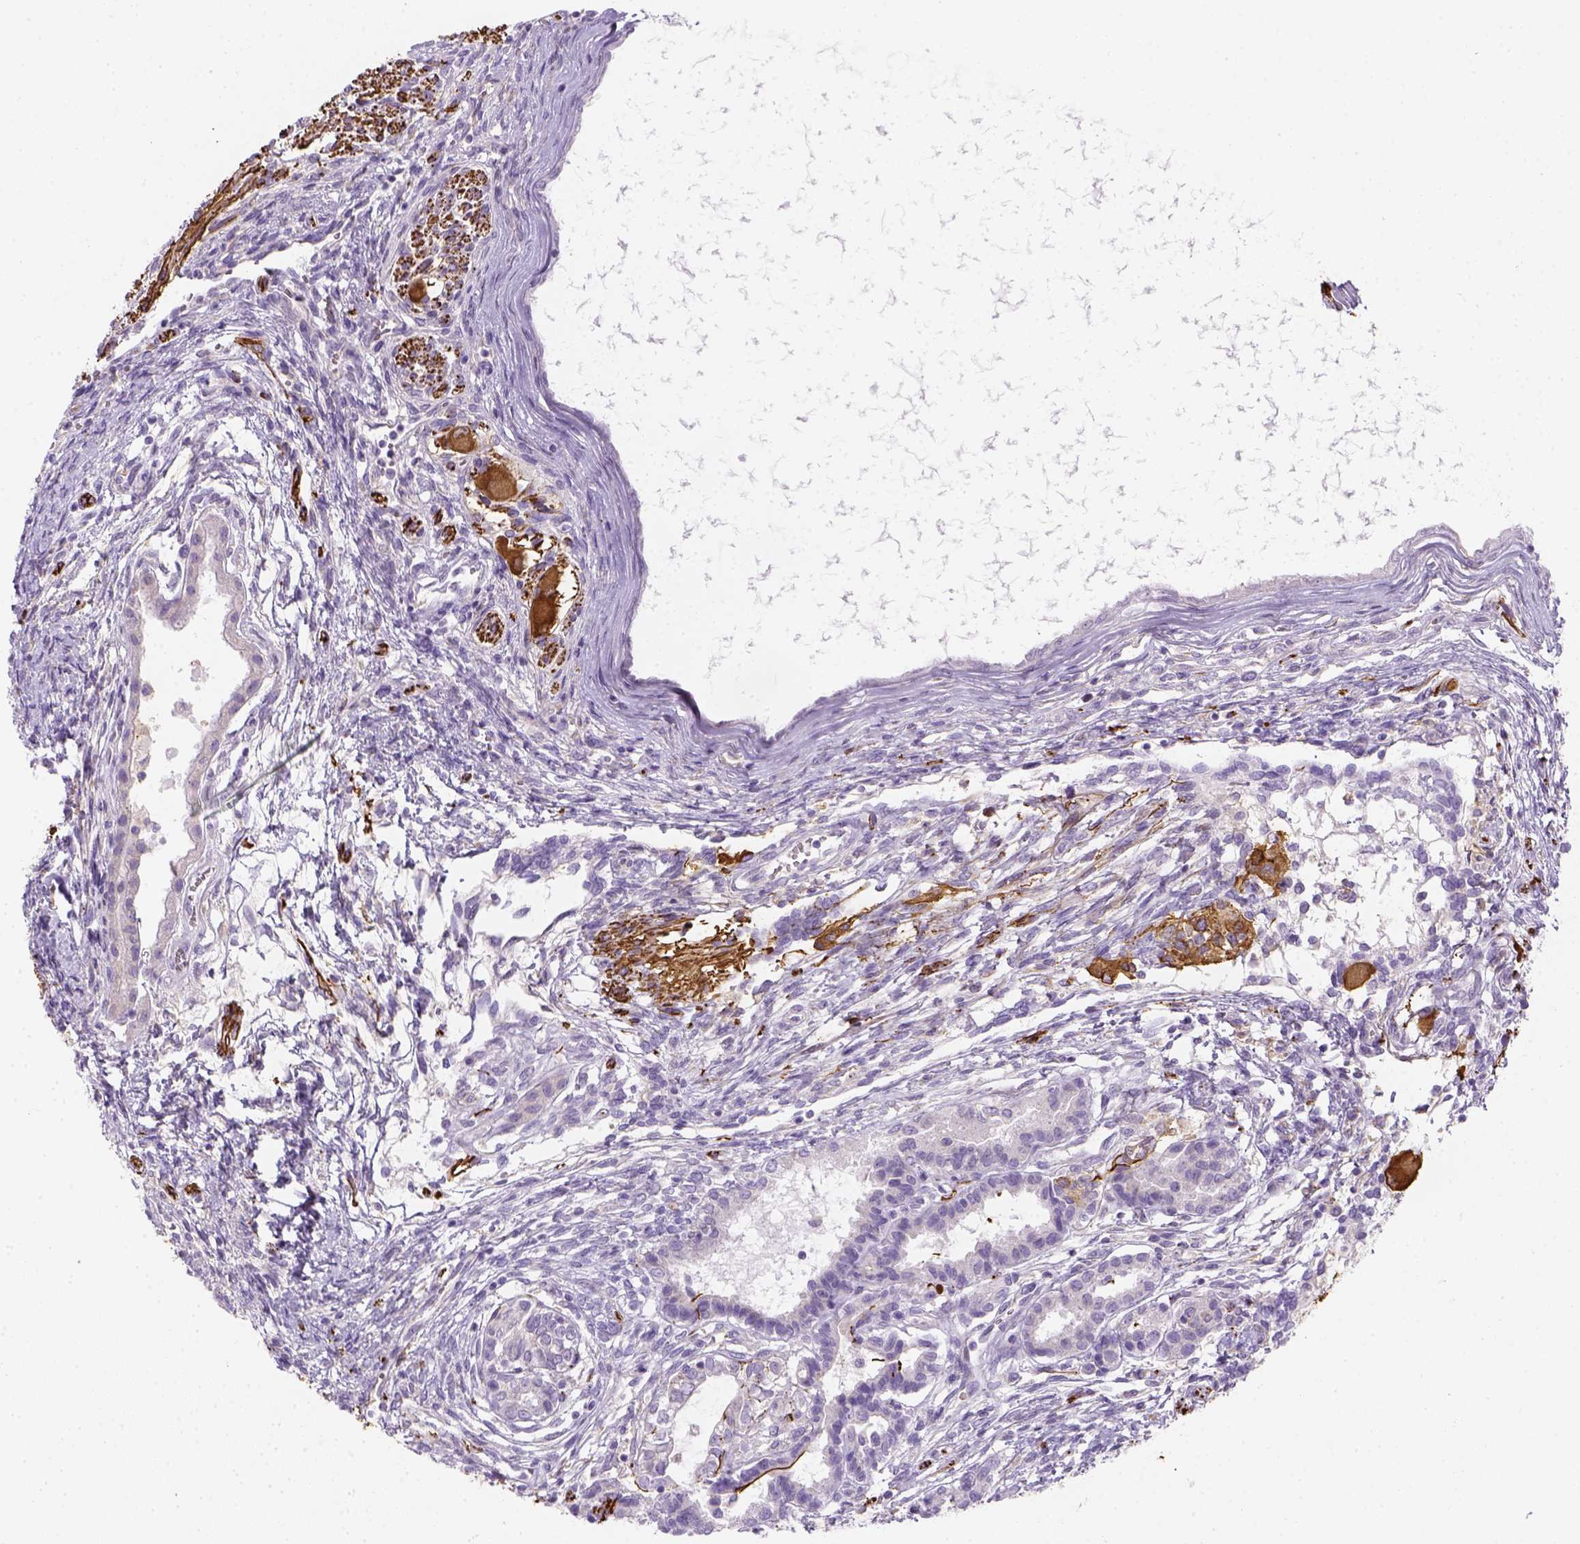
{"staining": {"intensity": "strong", "quantity": "<25%", "location": "cytoplasmic/membranous"}, "tissue": "testis cancer", "cell_type": "Tumor cells", "image_type": "cancer", "snomed": [{"axis": "morphology", "description": "Carcinoma, Embryonal, NOS"}, {"axis": "topography", "description": "Testis"}], "caption": "Strong cytoplasmic/membranous expression for a protein is present in about <25% of tumor cells of testis cancer (embryonal carcinoma) using immunohistochemistry (IHC).", "gene": "CACNB1", "patient": {"sex": "male", "age": 37}}